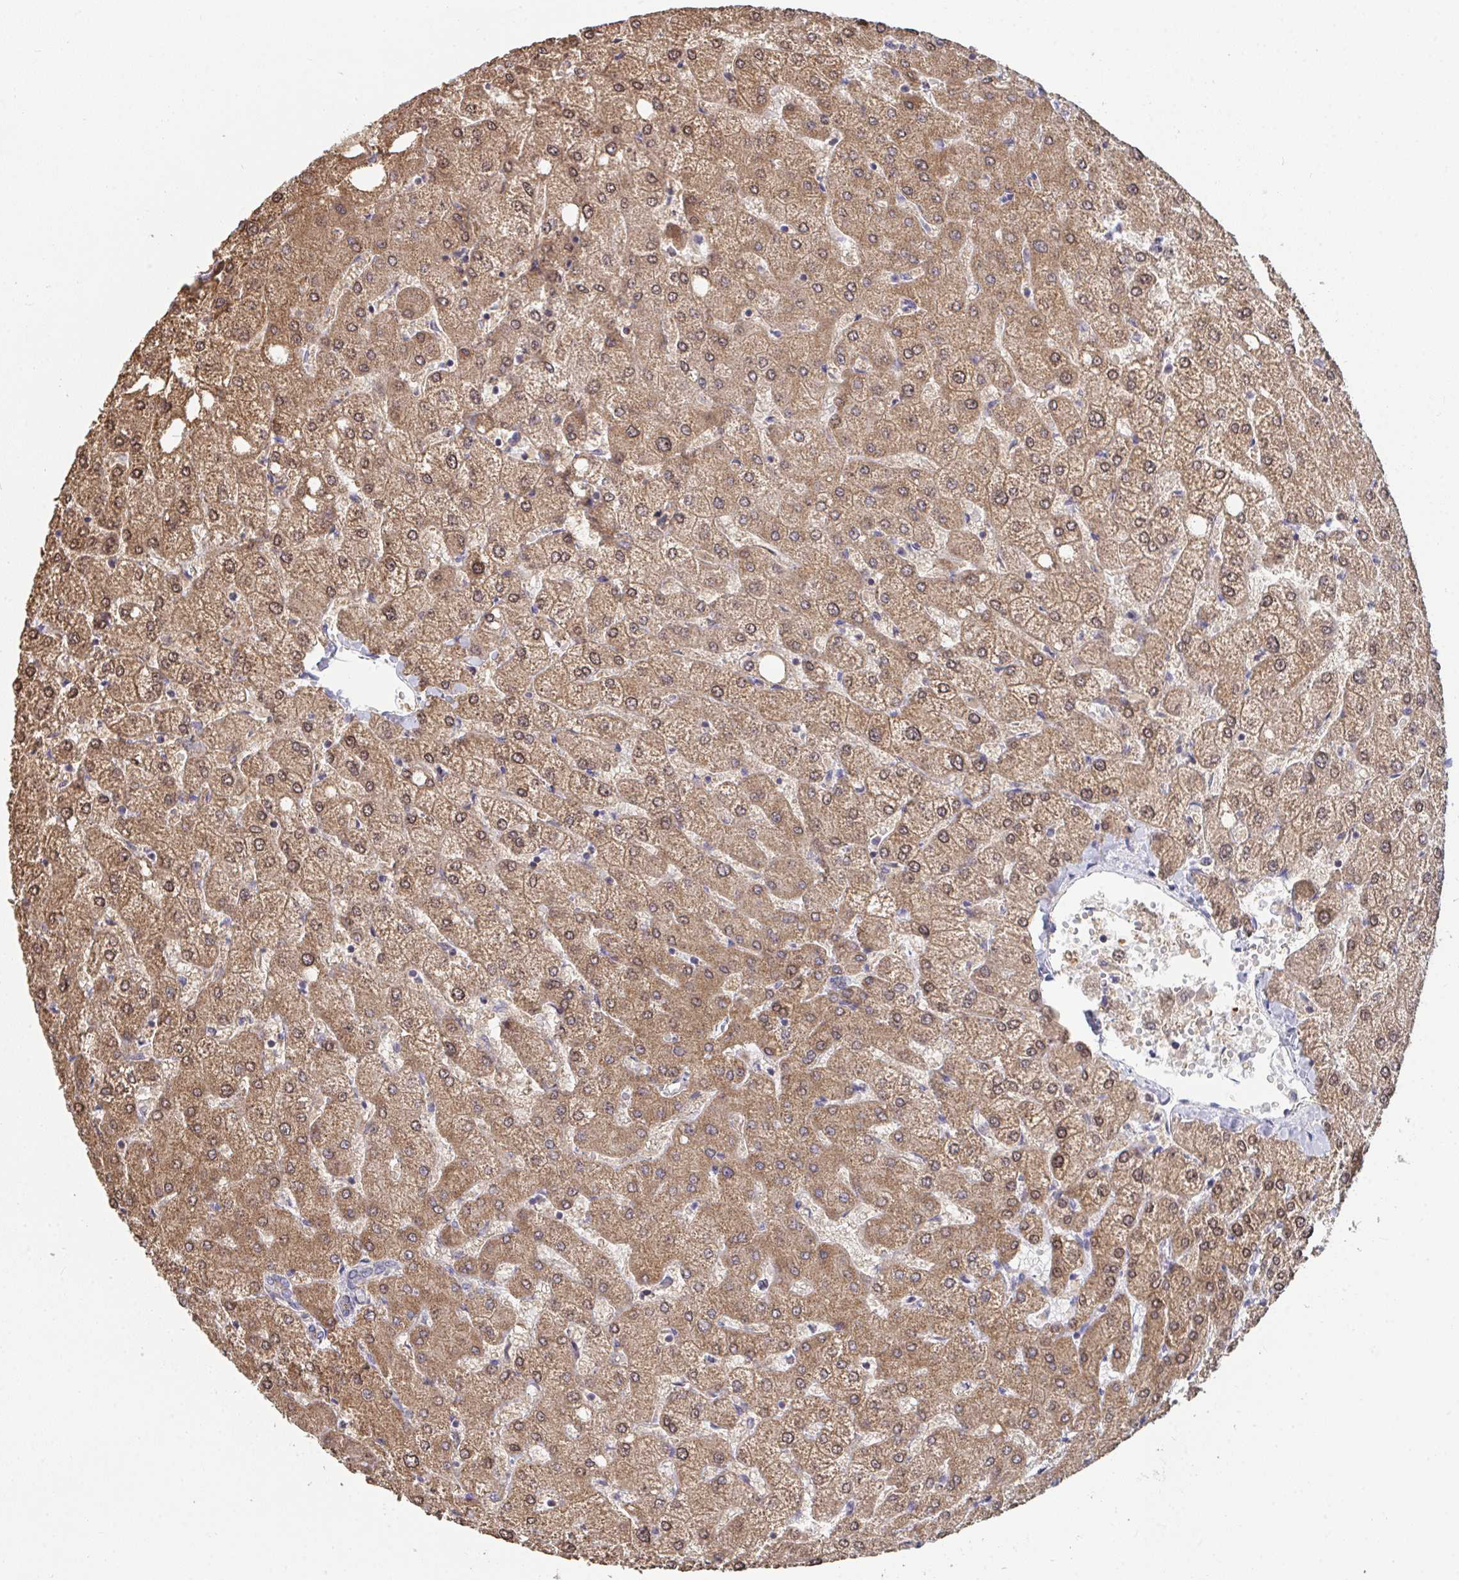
{"staining": {"intensity": "negative", "quantity": "none", "location": "none"}, "tissue": "liver", "cell_type": "Cholangiocytes", "image_type": "normal", "snomed": [{"axis": "morphology", "description": "Normal tissue, NOS"}, {"axis": "topography", "description": "Liver"}], "caption": "Immunohistochemistry photomicrograph of unremarkable liver: liver stained with DAB (3,3'-diaminobenzidine) demonstrates no significant protein staining in cholangiocytes.", "gene": "EIF1AD", "patient": {"sex": "female", "age": 54}}